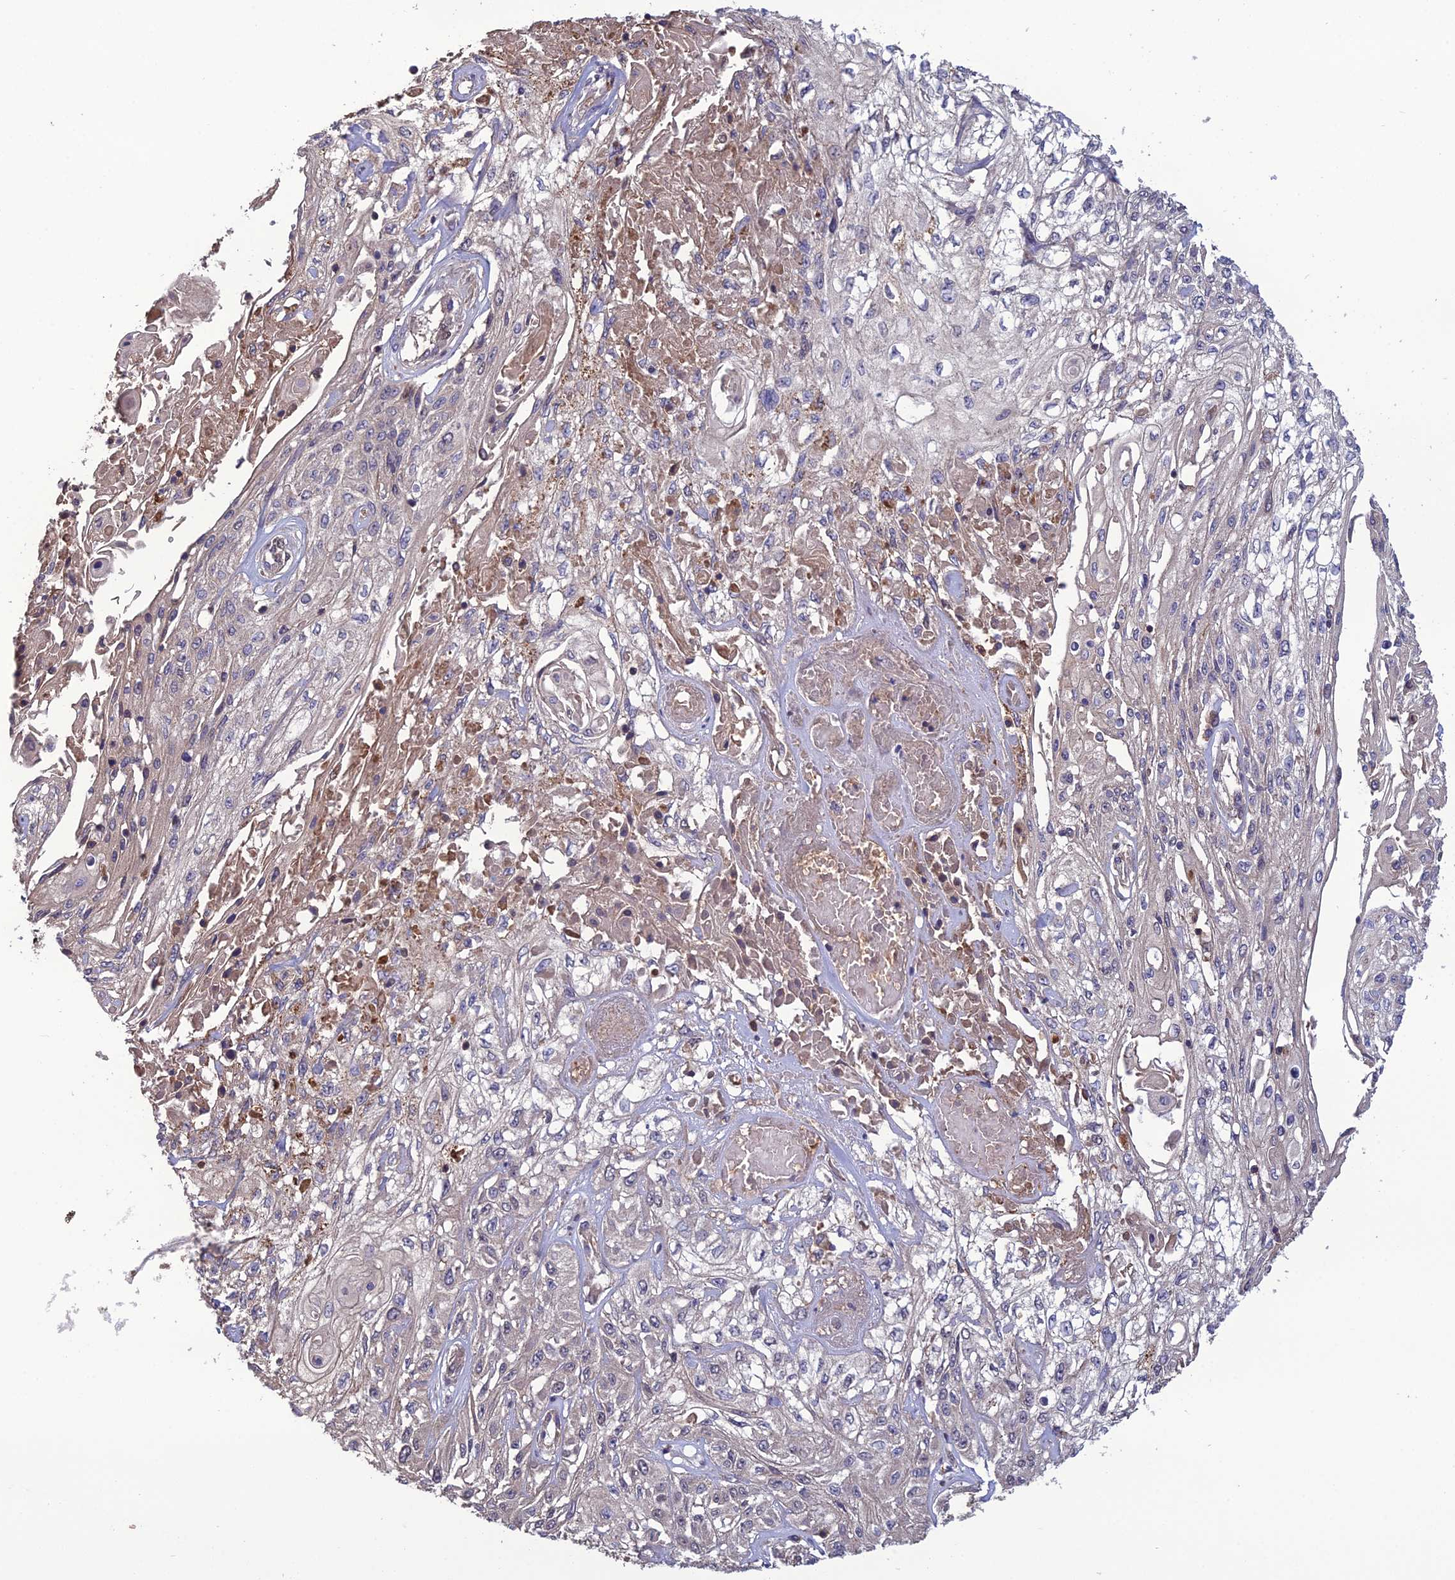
{"staining": {"intensity": "negative", "quantity": "none", "location": "none"}, "tissue": "skin cancer", "cell_type": "Tumor cells", "image_type": "cancer", "snomed": [{"axis": "morphology", "description": "Squamous cell carcinoma, NOS"}, {"axis": "morphology", "description": "Squamous cell carcinoma, metastatic, NOS"}, {"axis": "topography", "description": "Skin"}, {"axis": "topography", "description": "Lymph node"}], "caption": "High power microscopy micrograph of an IHC micrograph of skin metastatic squamous cell carcinoma, revealing no significant staining in tumor cells.", "gene": "GALR2", "patient": {"sex": "male", "age": 75}}